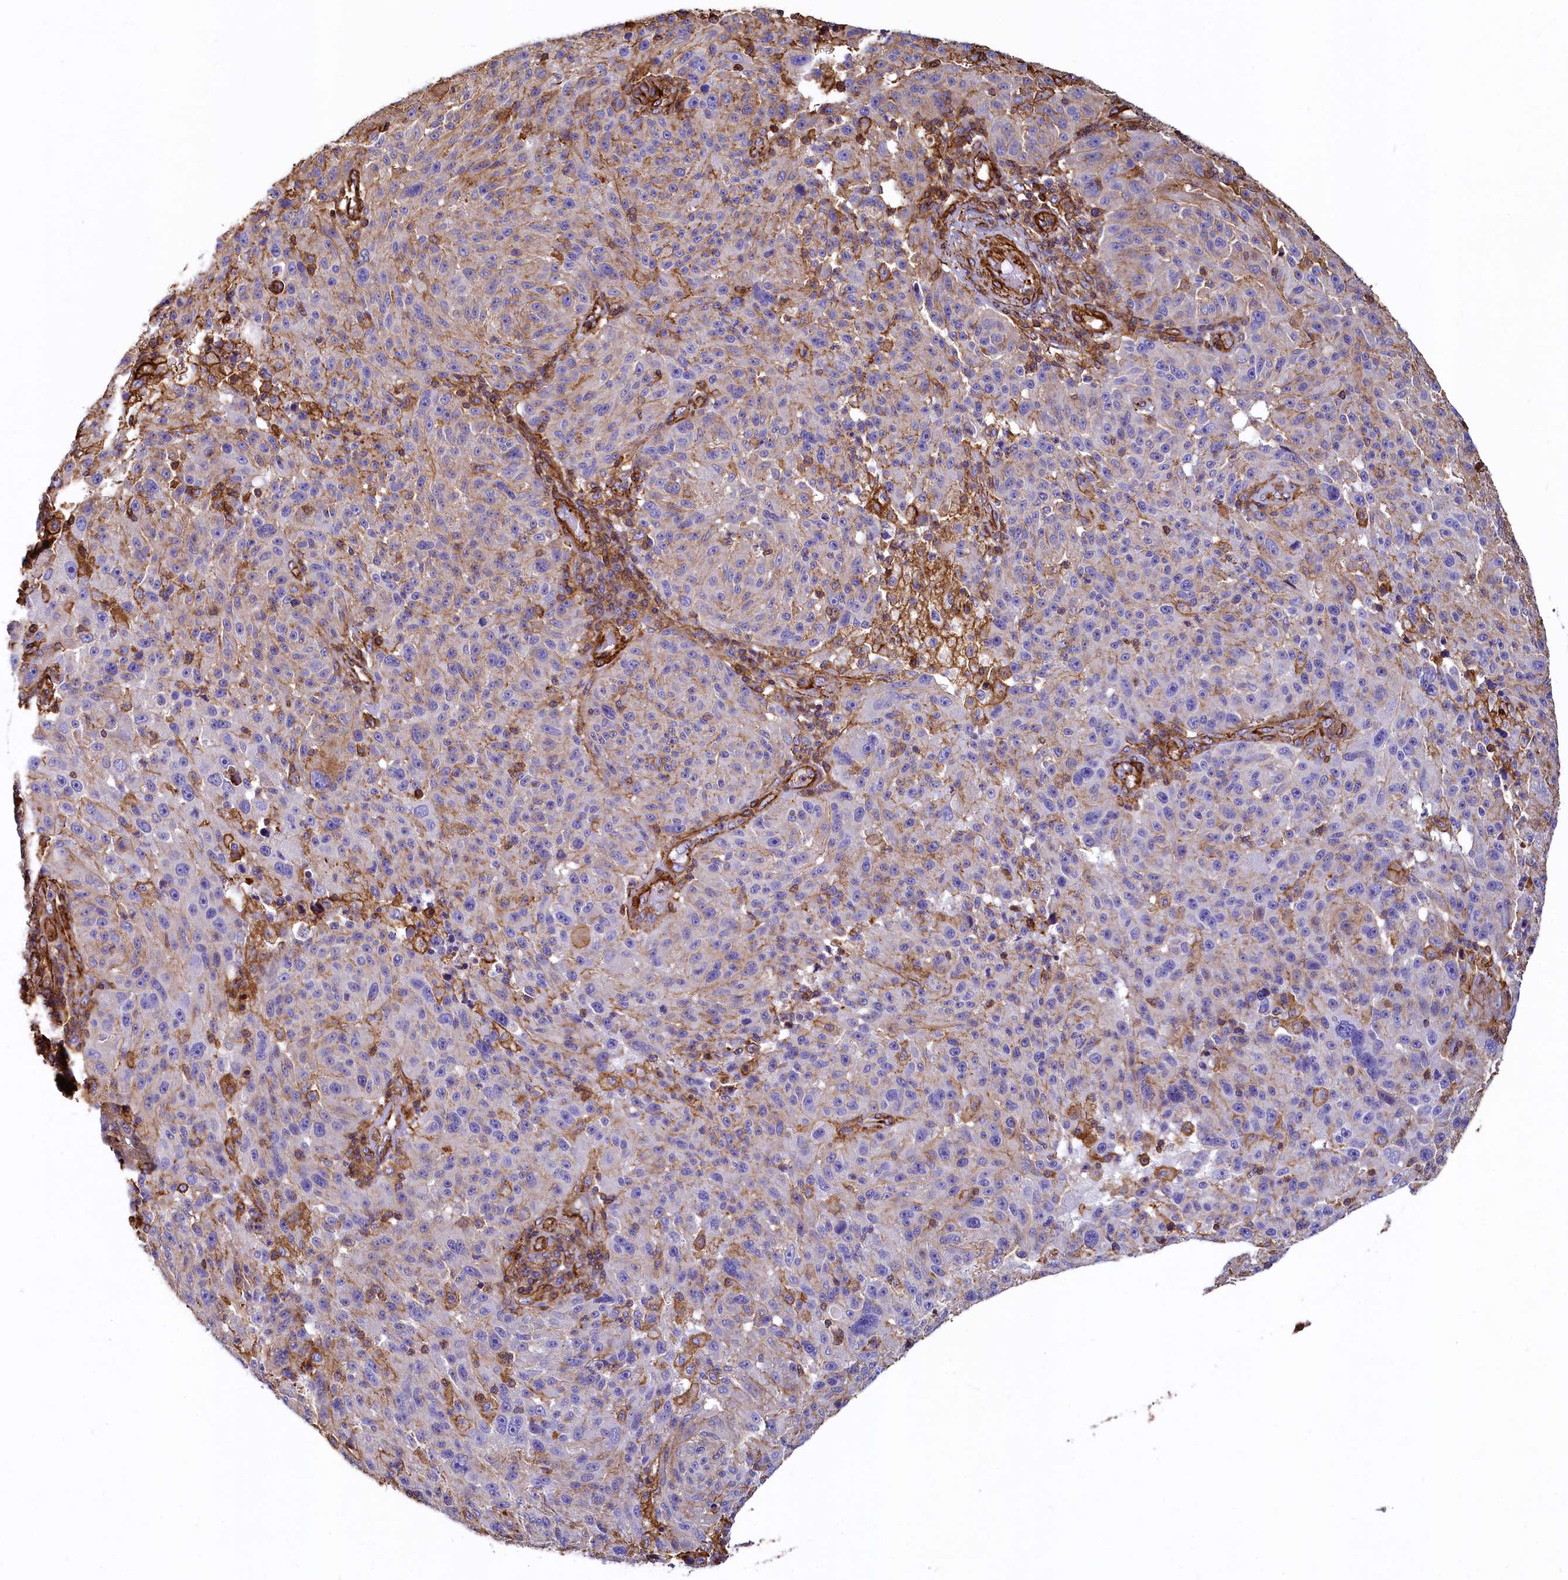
{"staining": {"intensity": "moderate", "quantity": "<25%", "location": "cytoplasmic/membranous"}, "tissue": "melanoma", "cell_type": "Tumor cells", "image_type": "cancer", "snomed": [{"axis": "morphology", "description": "Malignant melanoma, NOS"}, {"axis": "topography", "description": "Skin"}], "caption": "Melanoma was stained to show a protein in brown. There is low levels of moderate cytoplasmic/membranous positivity in approximately <25% of tumor cells.", "gene": "THBS1", "patient": {"sex": "male", "age": 53}}